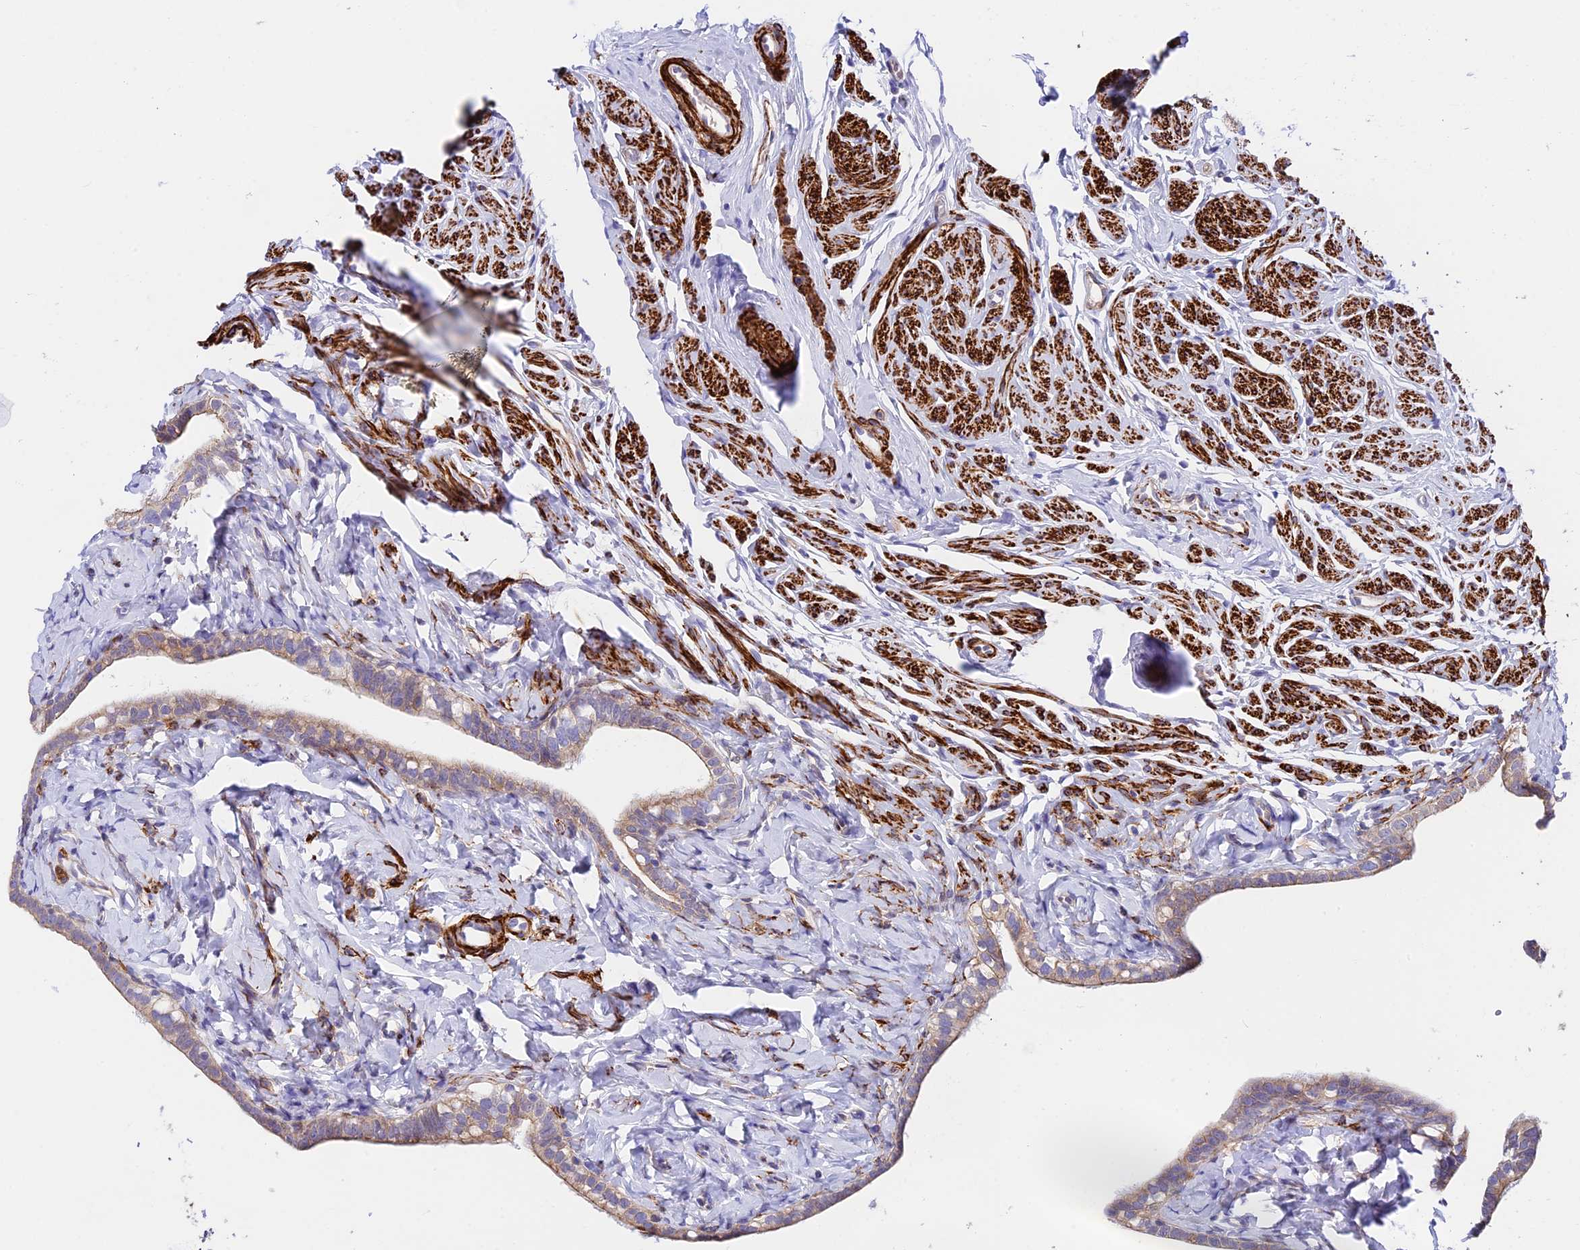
{"staining": {"intensity": "weak", "quantity": ">75%", "location": "cytoplasmic/membranous"}, "tissue": "fallopian tube", "cell_type": "Glandular cells", "image_type": "normal", "snomed": [{"axis": "morphology", "description": "Normal tissue, NOS"}, {"axis": "topography", "description": "Fallopian tube"}], "caption": "Fallopian tube stained for a protein (brown) shows weak cytoplasmic/membranous positive expression in approximately >75% of glandular cells.", "gene": "ANKRD50", "patient": {"sex": "female", "age": 66}}